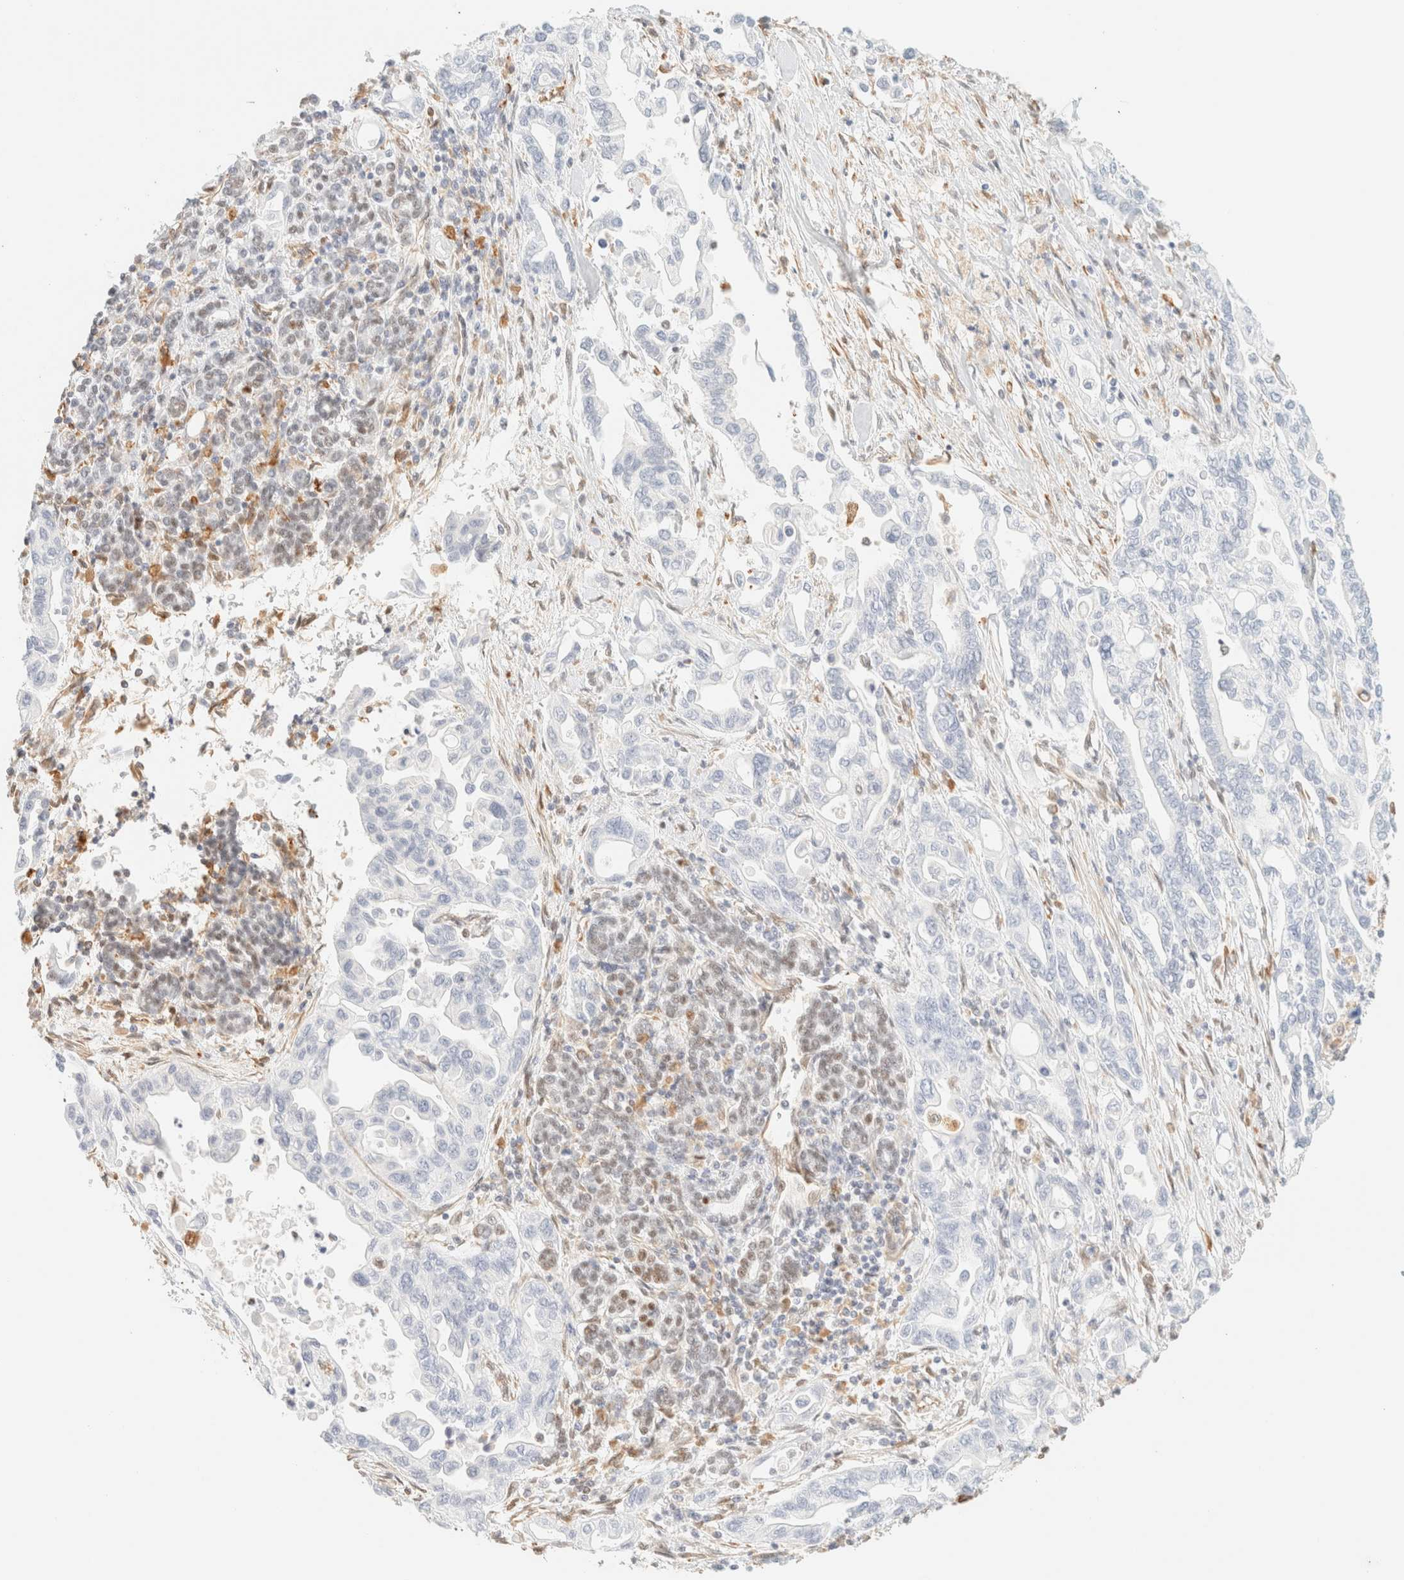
{"staining": {"intensity": "negative", "quantity": "none", "location": "none"}, "tissue": "pancreatic cancer", "cell_type": "Tumor cells", "image_type": "cancer", "snomed": [{"axis": "morphology", "description": "Adenocarcinoma, NOS"}, {"axis": "topography", "description": "Pancreas"}], "caption": "Tumor cells are negative for protein expression in human pancreatic cancer. The staining was performed using DAB (3,3'-diaminobenzidine) to visualize the protein expression in brown, while the nuclei were stained in blue with hematoxylin (Magnification: 20x).", "gene": "ZSCAN18", "patient": {"sex": "female", "age": 57}}